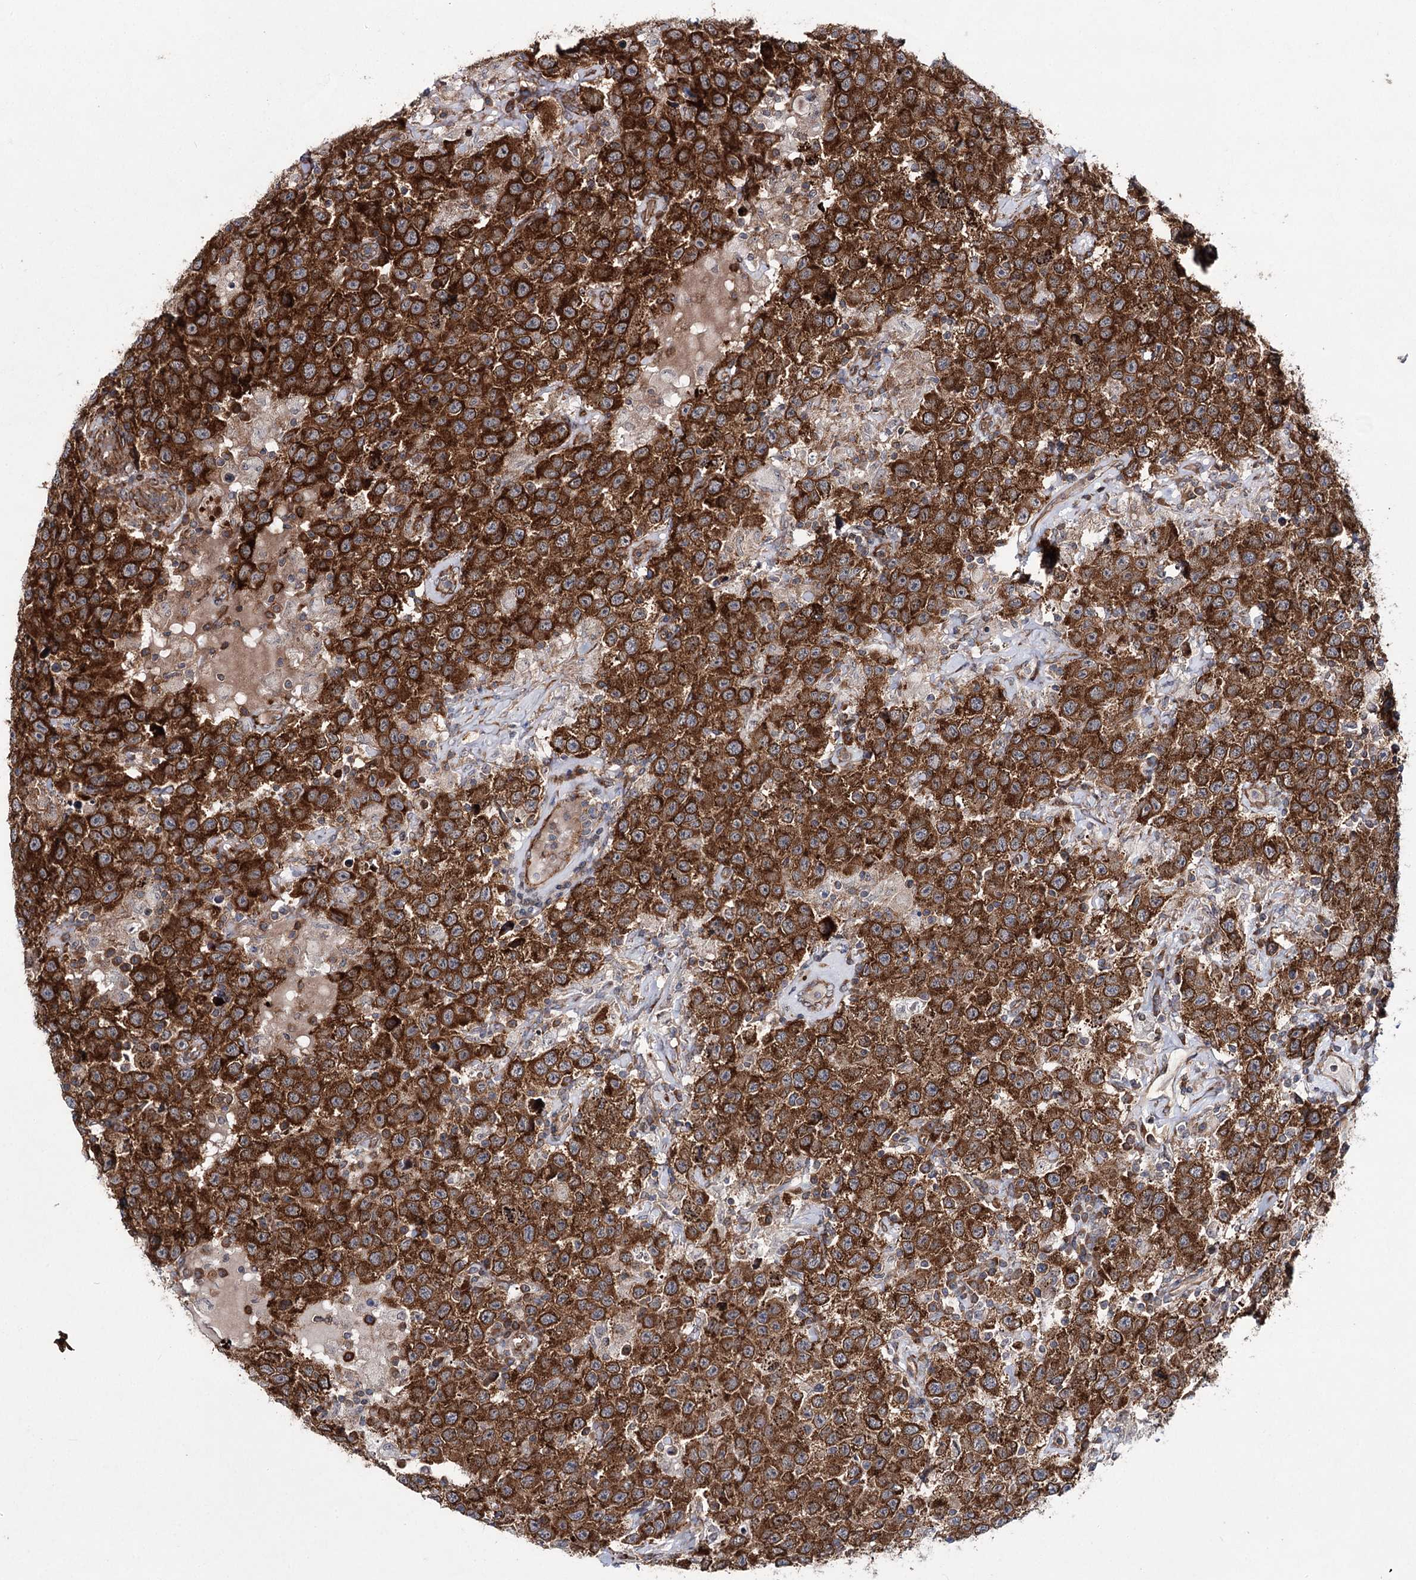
{"staining": {"intensity": "strong", "quantity": ">75%", "location": "cytoplasmic/membranous"}, "tissue": "testis cancer", "cell_type": "Tumor cells", "image_type": "cancer", "snomed": [{"axis": "morphology", "description": "Seminoma, NOS"}, {"axis": "topography", "description": "Testis"}], "caption": "An IHC image of neoplastic tissue is shown. Protein staining in brown labels strong cytoplasmic/membranous positivity in testis seminoma within tumor cells.", "gene": "VWA2", "patient": {"sex": "male", "age": 41}}